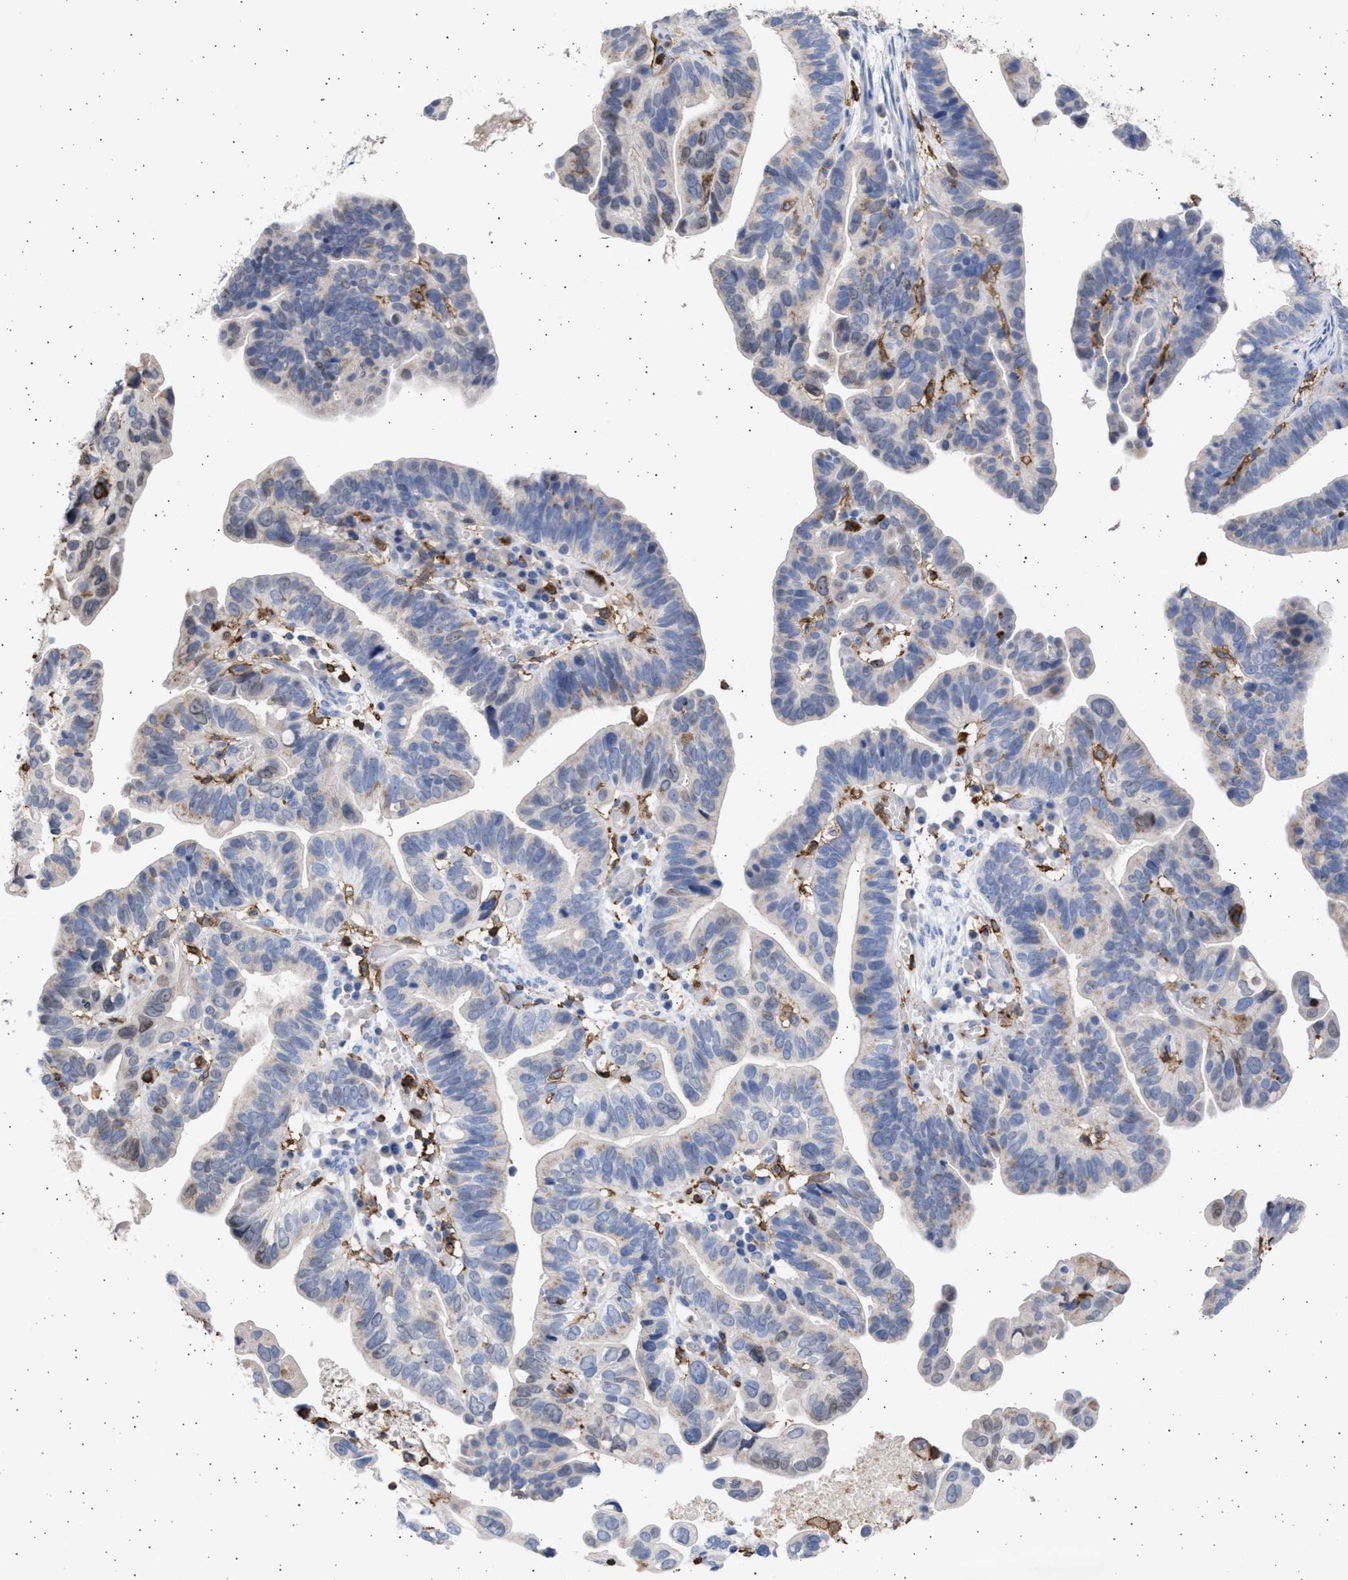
{"staining": {"intensity": "negative", "quantity": "none", "location": "none"}, "tissue": "ovarian cancer", "cell_type": "Tumor cells", "image_type": "cancer", "snomed": [{"axis": "morphology", "description": "Cystadenocarcinoma, serous, NOS"}, {"axis": "topography", "description": "Ovary"}], "caption": "This is an immunohistochemistry (IHC) image of ovarian cancer (serous cystadenocarcinoma). There is no positivity in tumor cells.", "gene": "FCER1A", "patient": {"sex": "female", "age": 56}}